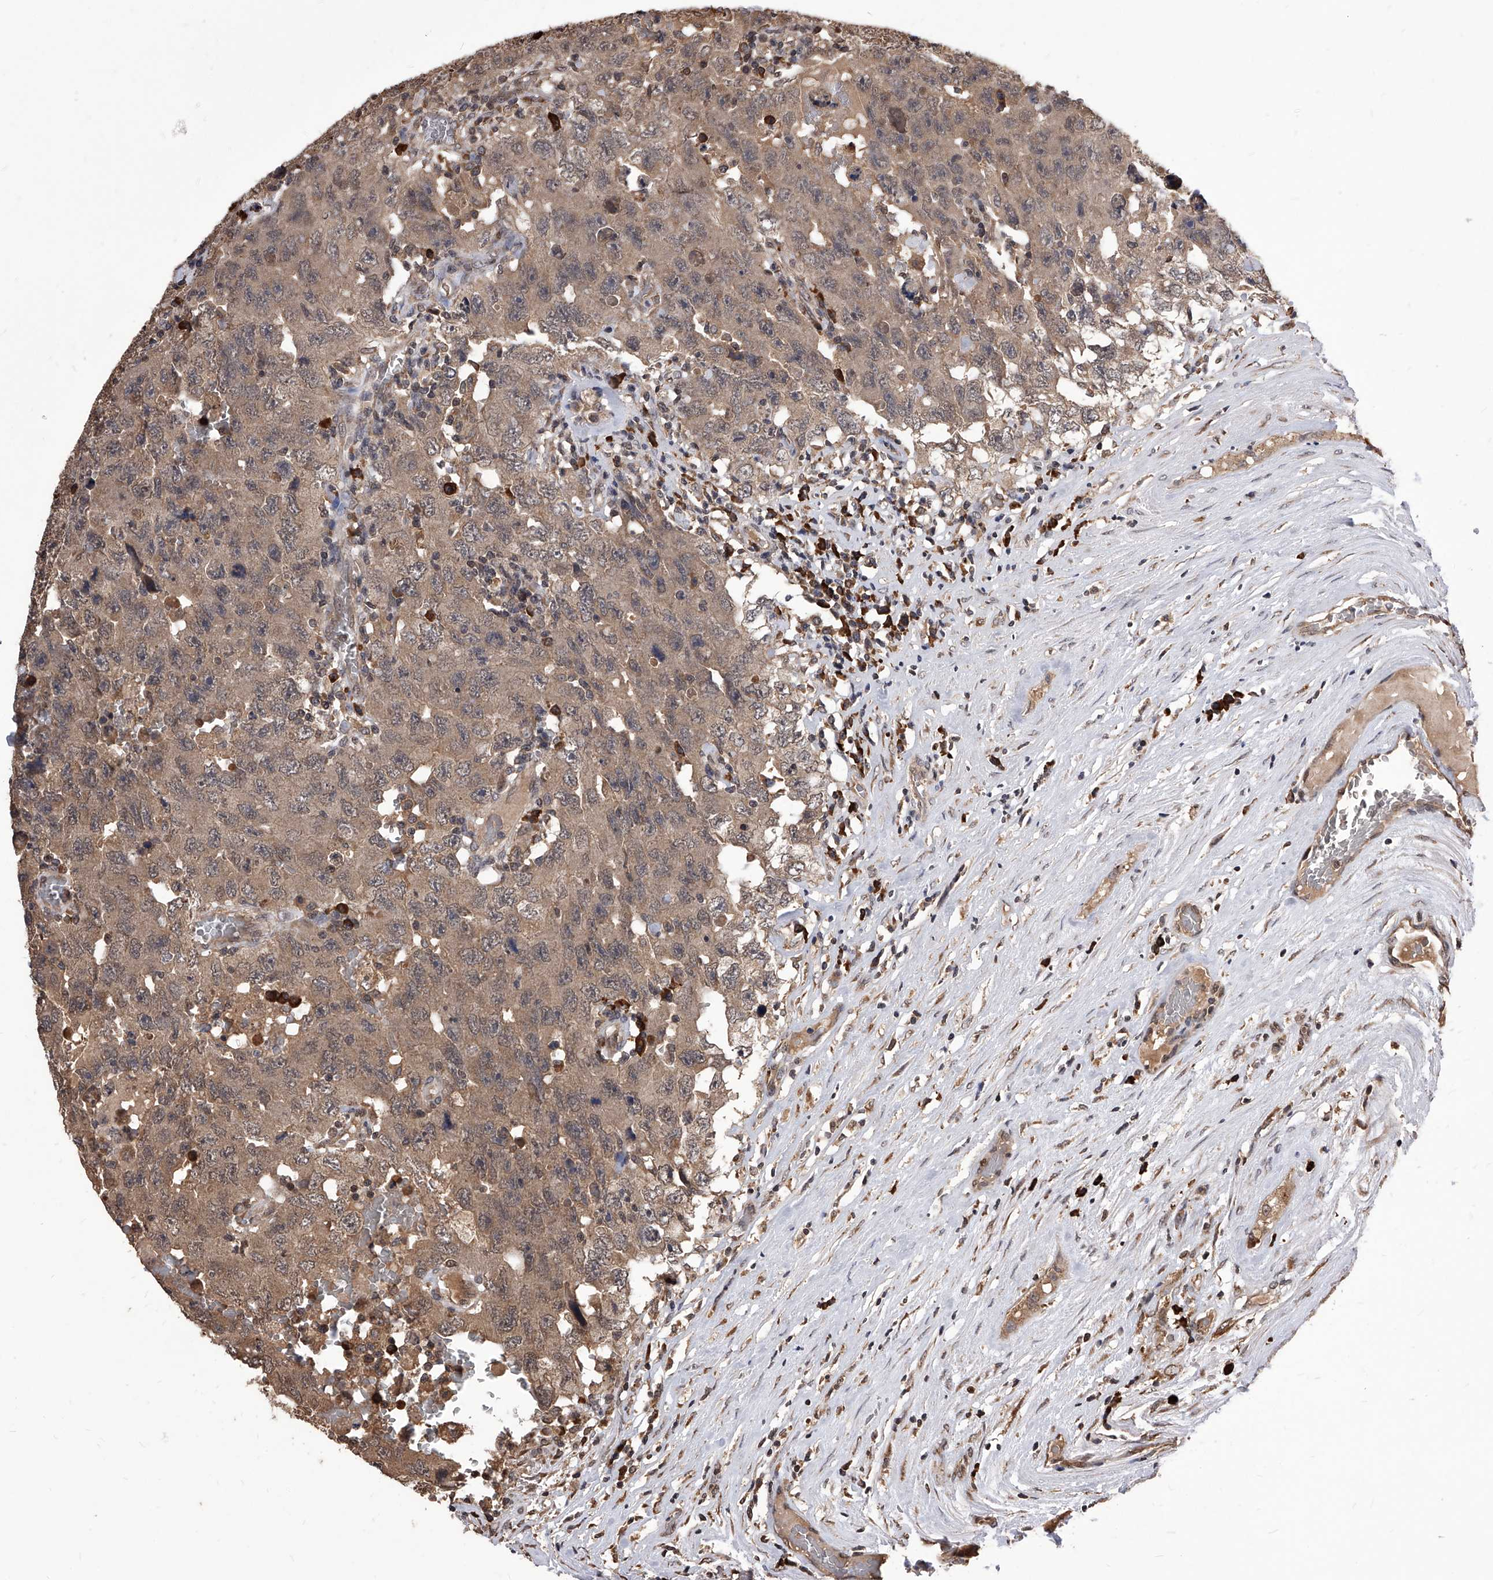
{"staining": {"intensity": "weak", "quantity": ">75%", "location": "cytoplasmic/membranous"}, "tissue": "testis cancer", "cell_type": "Tumor cells", "image_type": "cancer", "snomed": [{"axis": "morphology", "description": "Carcinoma, Embryonal, NOS"}, {"axis": "topography", "description": "Testis"}], "caption": "Testis embryonal carcinoma tissue demonstrates weak cytoplasmic/membranous expression in about >75% of tumor cells, visualized by immunohistochemistry.", "gene": "ID1", "patient": {"sex": "male", "age": 26}}